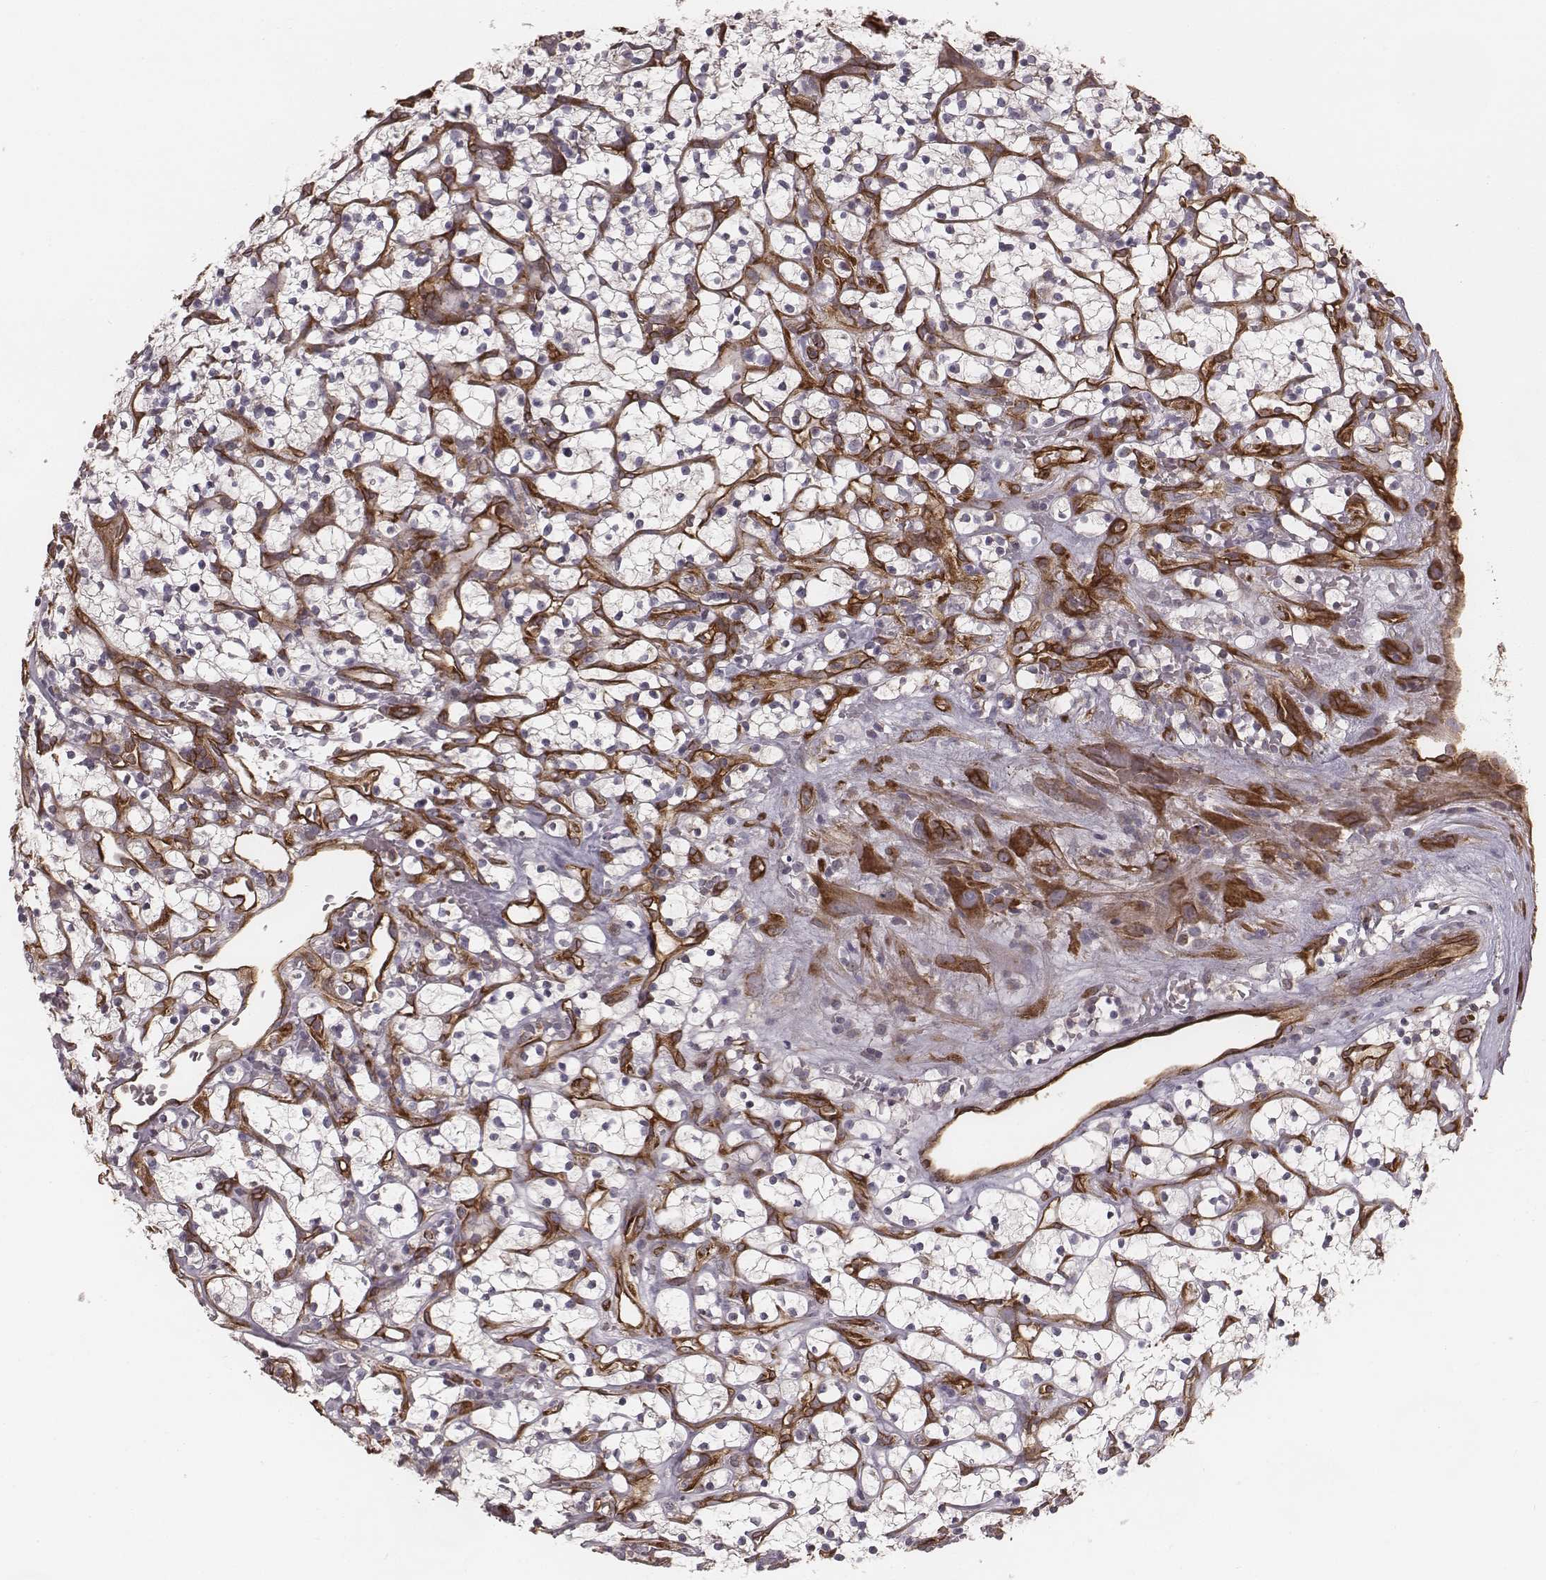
{"staining": {"intensity": "negative", "quantity": "none", "location": "none"}, "tissue": "renal cancer", "cell_type": "Tumor cells", "image_type": "cancer", "snomed": [{"axis": "morphology", "description": "Adenocarcinoma, NOS"}, {"axis": "topography", "description": "Kidney"}], "caption": "DAB (3,3'-diaminobenzidine) immunohistochemical staining of adenocarcinoma (renal) shows no significant expression in tumor cells. Brightfield microscopy of IHC stained with DAB (3,3'-diaminobenzidine) (brown) and hematoxylin (blue), captured at high magnification.", "gene": "PALMD", "patient": {"sex": "female", "age": 64}}